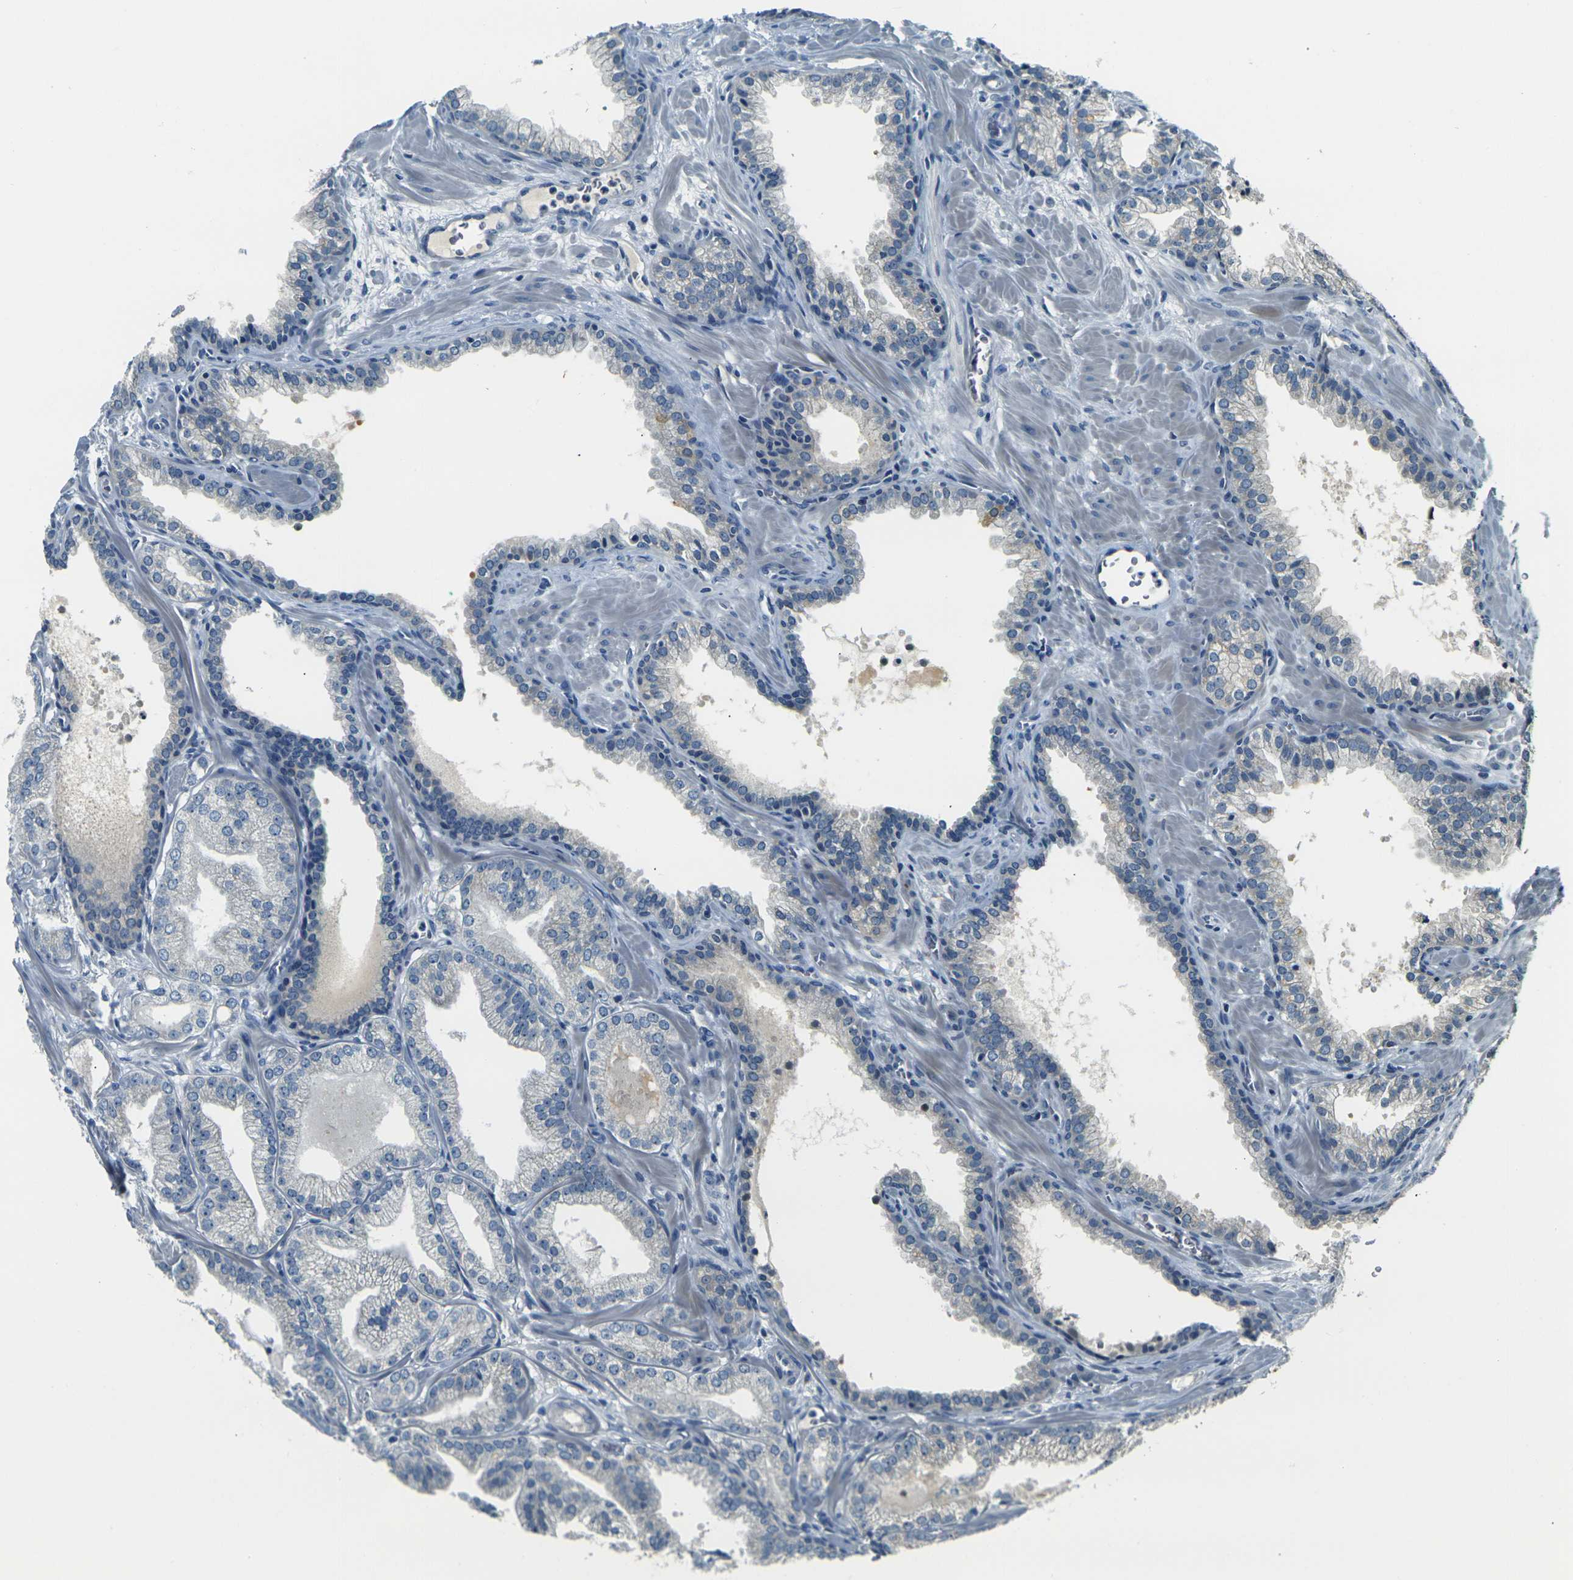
{"staining": {"intensity": "negative", "quantity": "none", "location": "none"}, "tissue": "prostate cancer", "cell_type": "Tumor cells", "image_type": "cancer", "snomed": [{"axis": "morphology", "description": "Adenocarcinoma, Low grade"}, {"axis": "topography", "description": "Prostate"}], "caption": "There is no significant staining in tumor cells of prostate cancer (adenocarcinoma (low-grade)).", "gene": "SHISAL2B", "patient": {"sex": "male", "age": 59}}